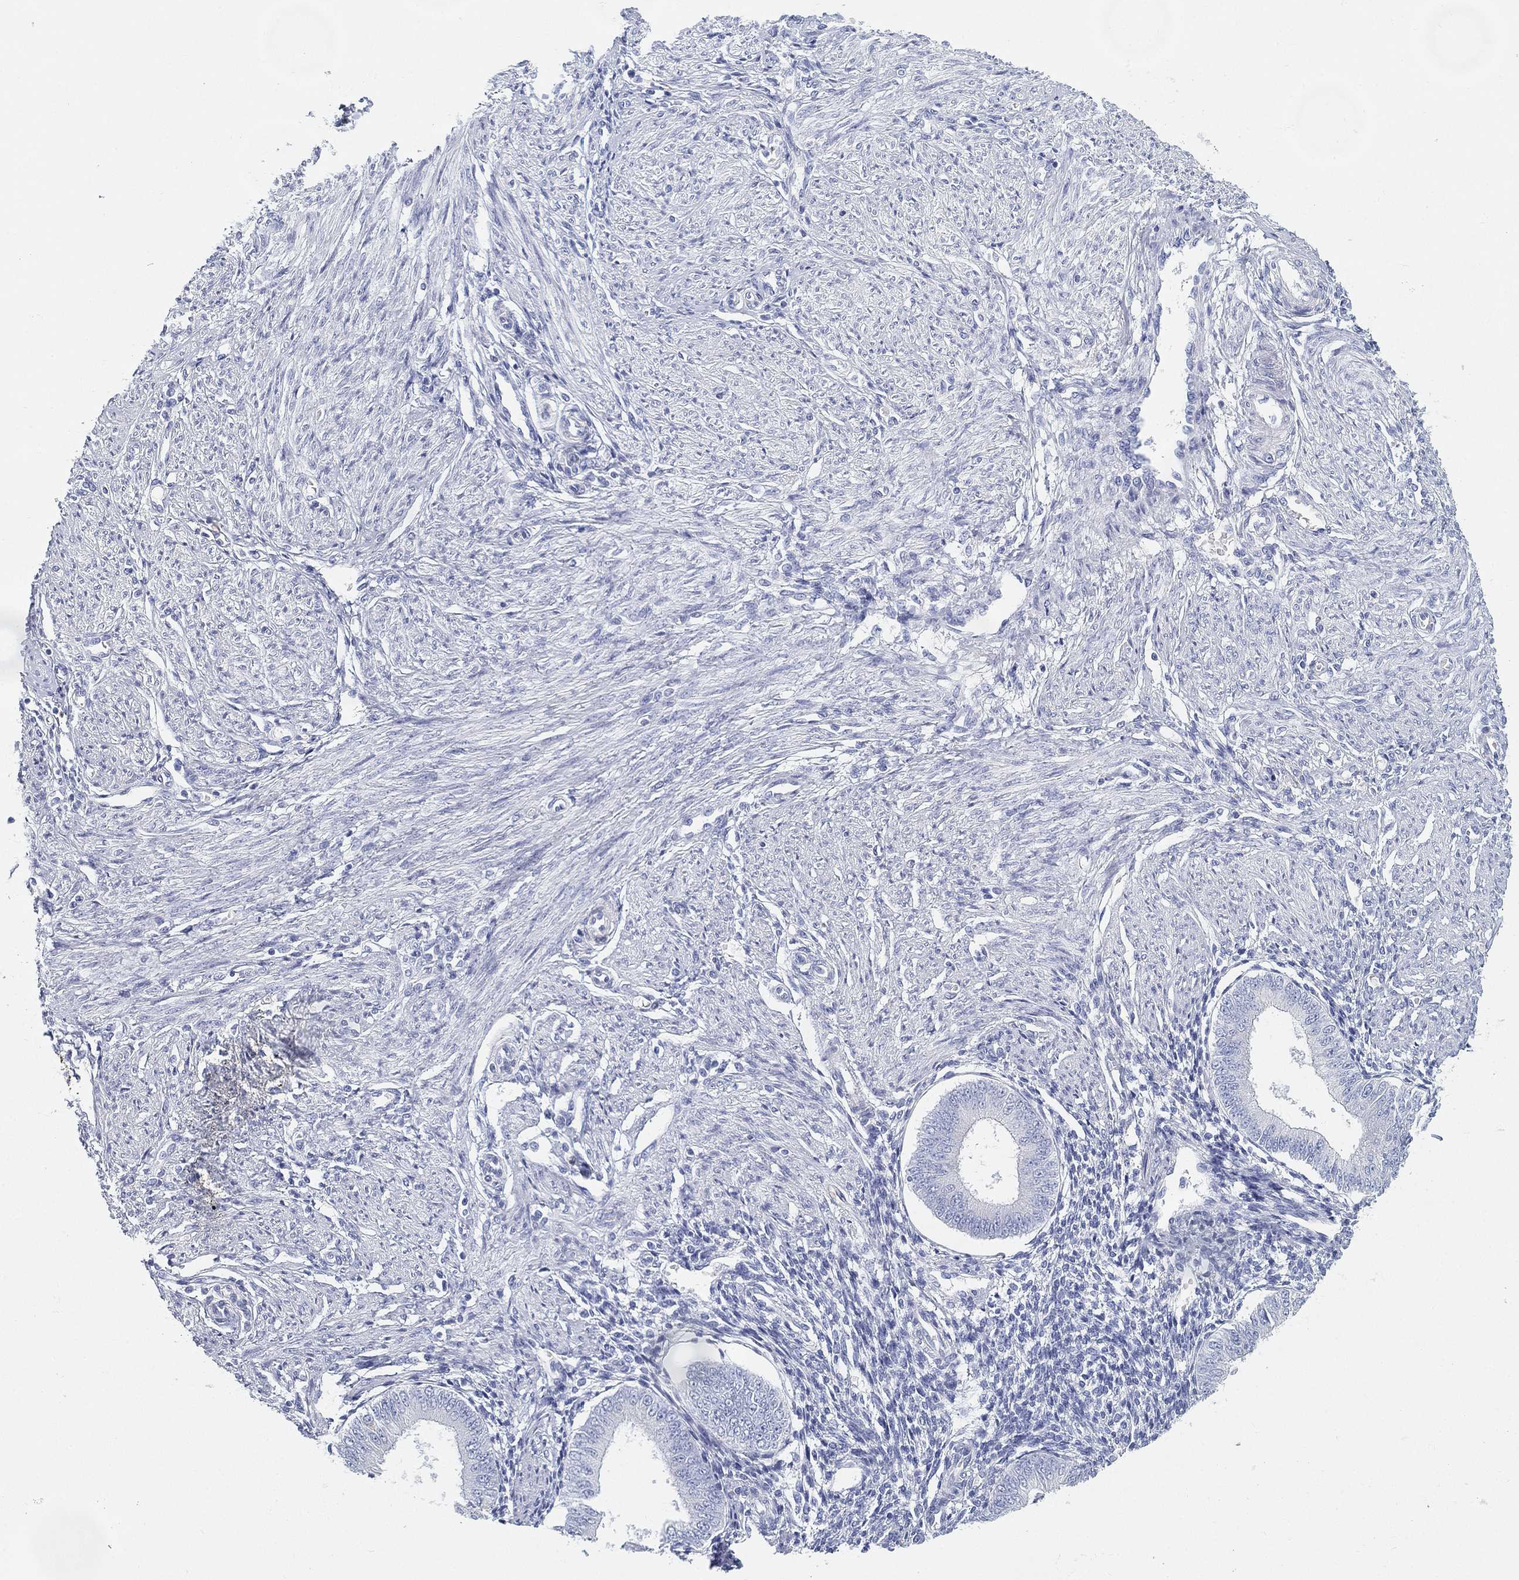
{"staining": {"intensity": "negative", "quantity": "none", "location": "none"}, "tissue": "endometrium", "cell_type": "Cells in endometrial stroma", "image_type": "normal", "snomed": [{"axis": "morphology", "description": "Normal tissue, NOS"}, {"axis": "topography", "description": "Endometrium"}], "caption": "IHC histopathology image of benign endometrium: human endometrium stained with DAB (3,3'-diaminobenzidine) demonstrates no significant protein positivity in cells in endometrial stroma.", "gene": "GPR61", "patient": {"sex": "female", "age": 39}}